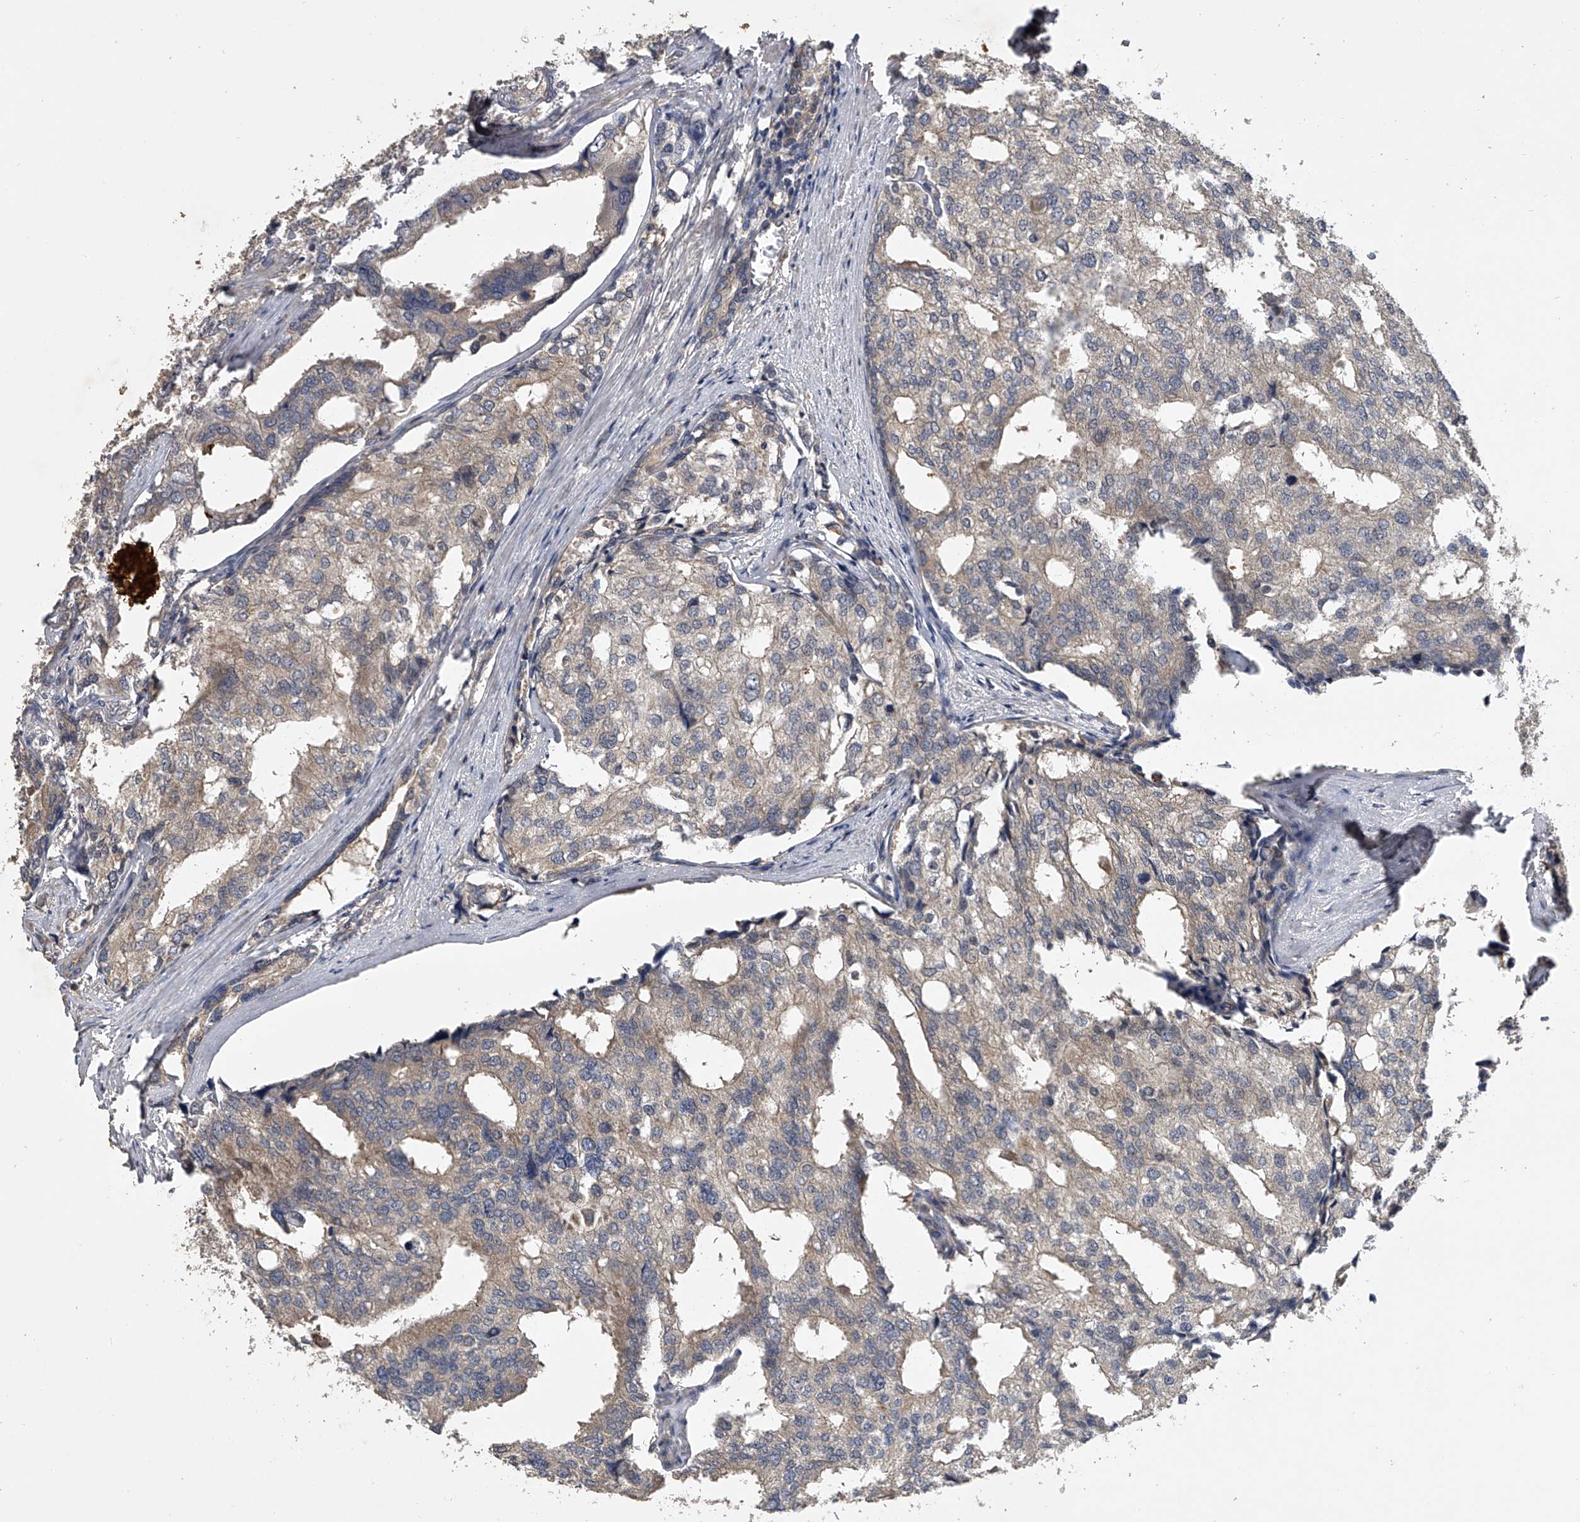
{"staining": {"intensity": "moderate", "quantity": "<25%", "location": "cytoplasmic/membranous"}, "tissue": "prostate cancer", "cell_type": "Tumor cells", "image_type": "cancer", "snomed": [{"axis": "morphology", "description": "Adenocarcinoma, High grade"}, {"axis": "topography", "description": "Prostate"}], "caption": "Immunohistochemistry (DAB) staining of human prostate adenocarcinoma (high-grade) exhibits moderate cytoplasmic/membranous protein expression in approximately <25% of tumor cells.", "gene": "PTPRA", "patient": {"sex": "male", "age": 50}}